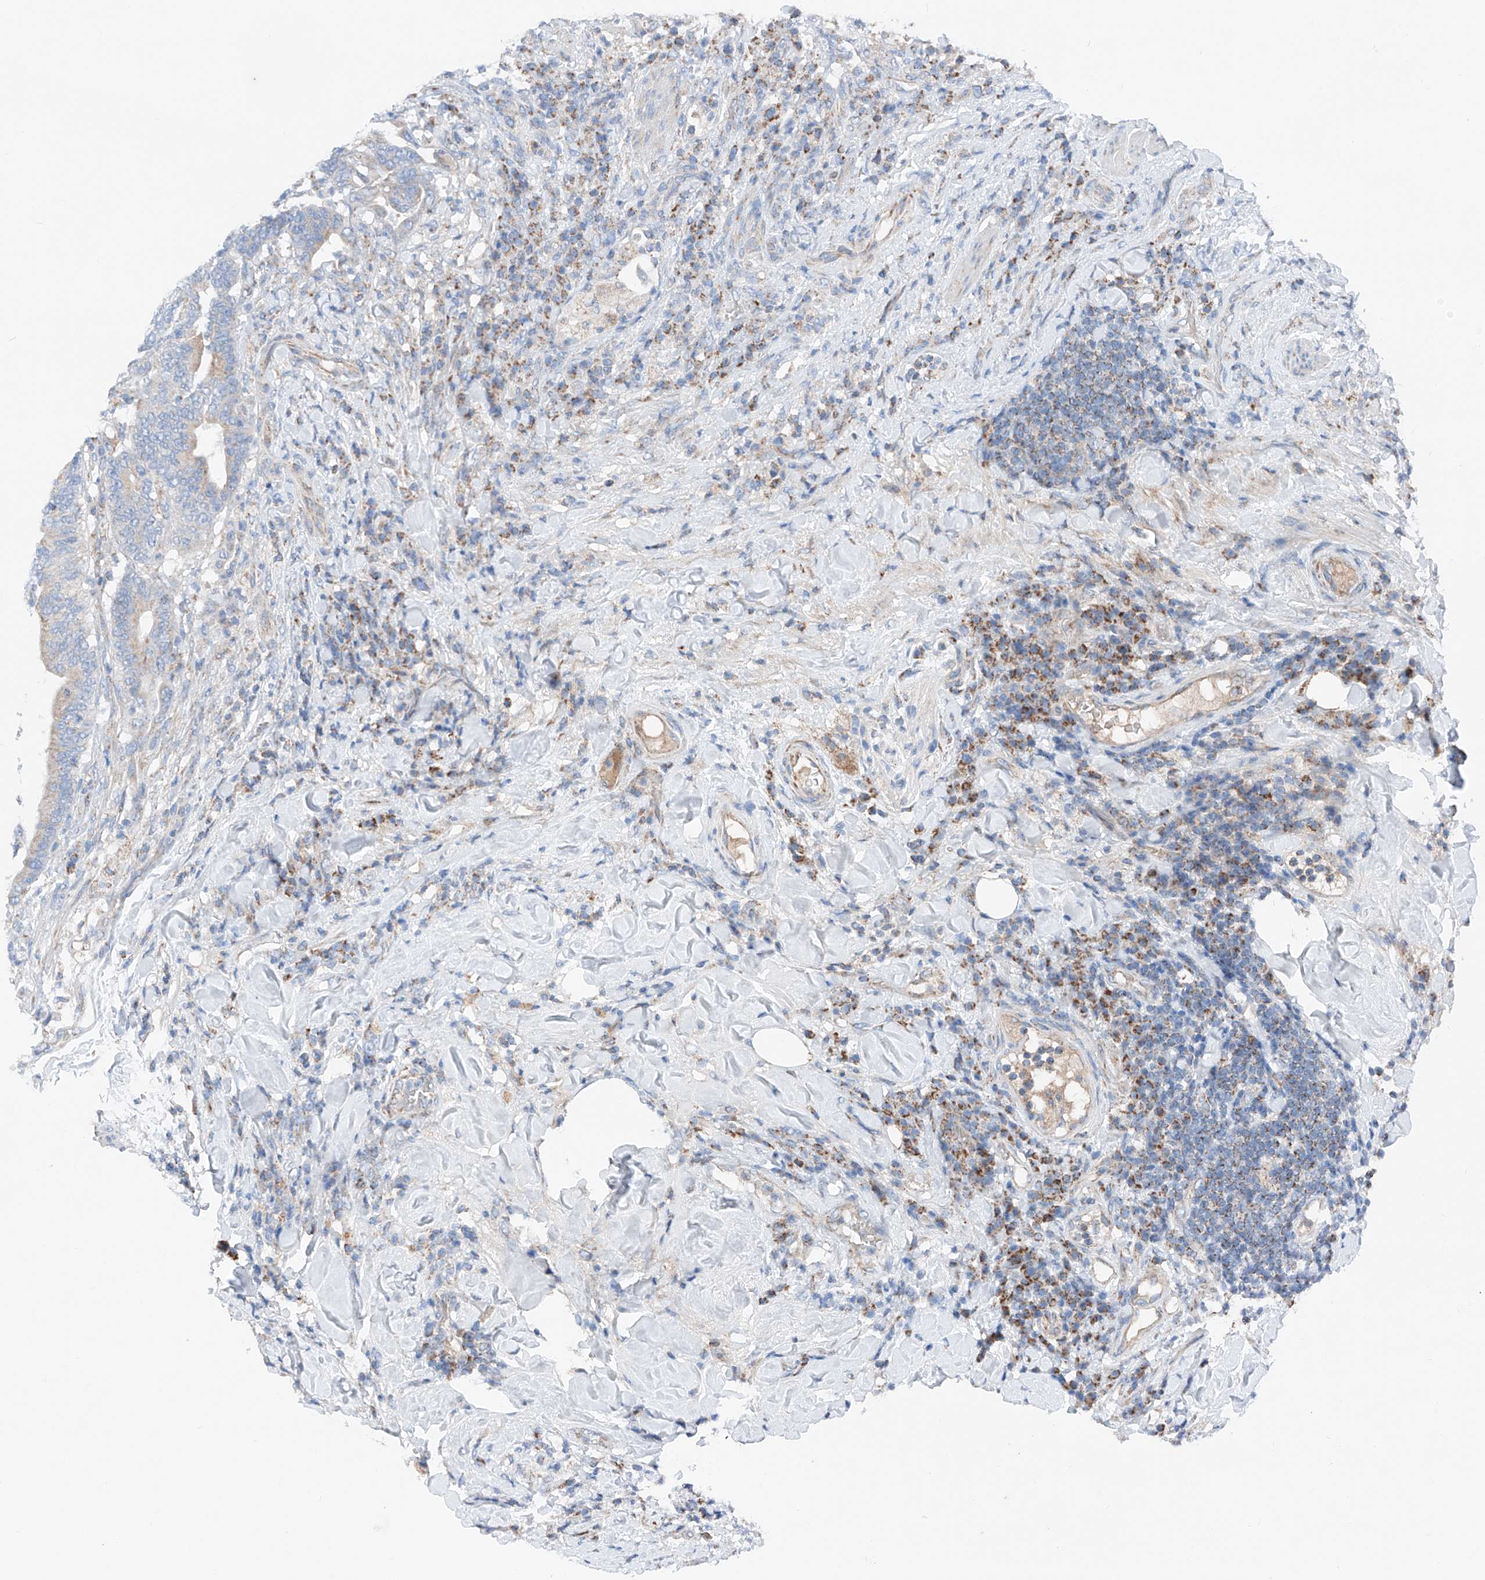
{"staining": {"intensity": "weak", "quantity": "<25%", "location": "cytoplasmic/membranous"}, "tissue": "colorectal cancer", "cell_type": "Tumor cells", "image_type": "cancer", "snomed": [{"axis": "morphology", "description": "Adenocarcinoma, NOS"}, {"axis": "topography", "description": "Colon"}], "caption": "Colorectal adenocarcinoma was stained to show a protein in brown. There is no significant positivity in tumor cells. (IHC, brightfield microscopy, high magnification).", "gene": "MRAP", "patient": {"sex": "female", "age": 66}}